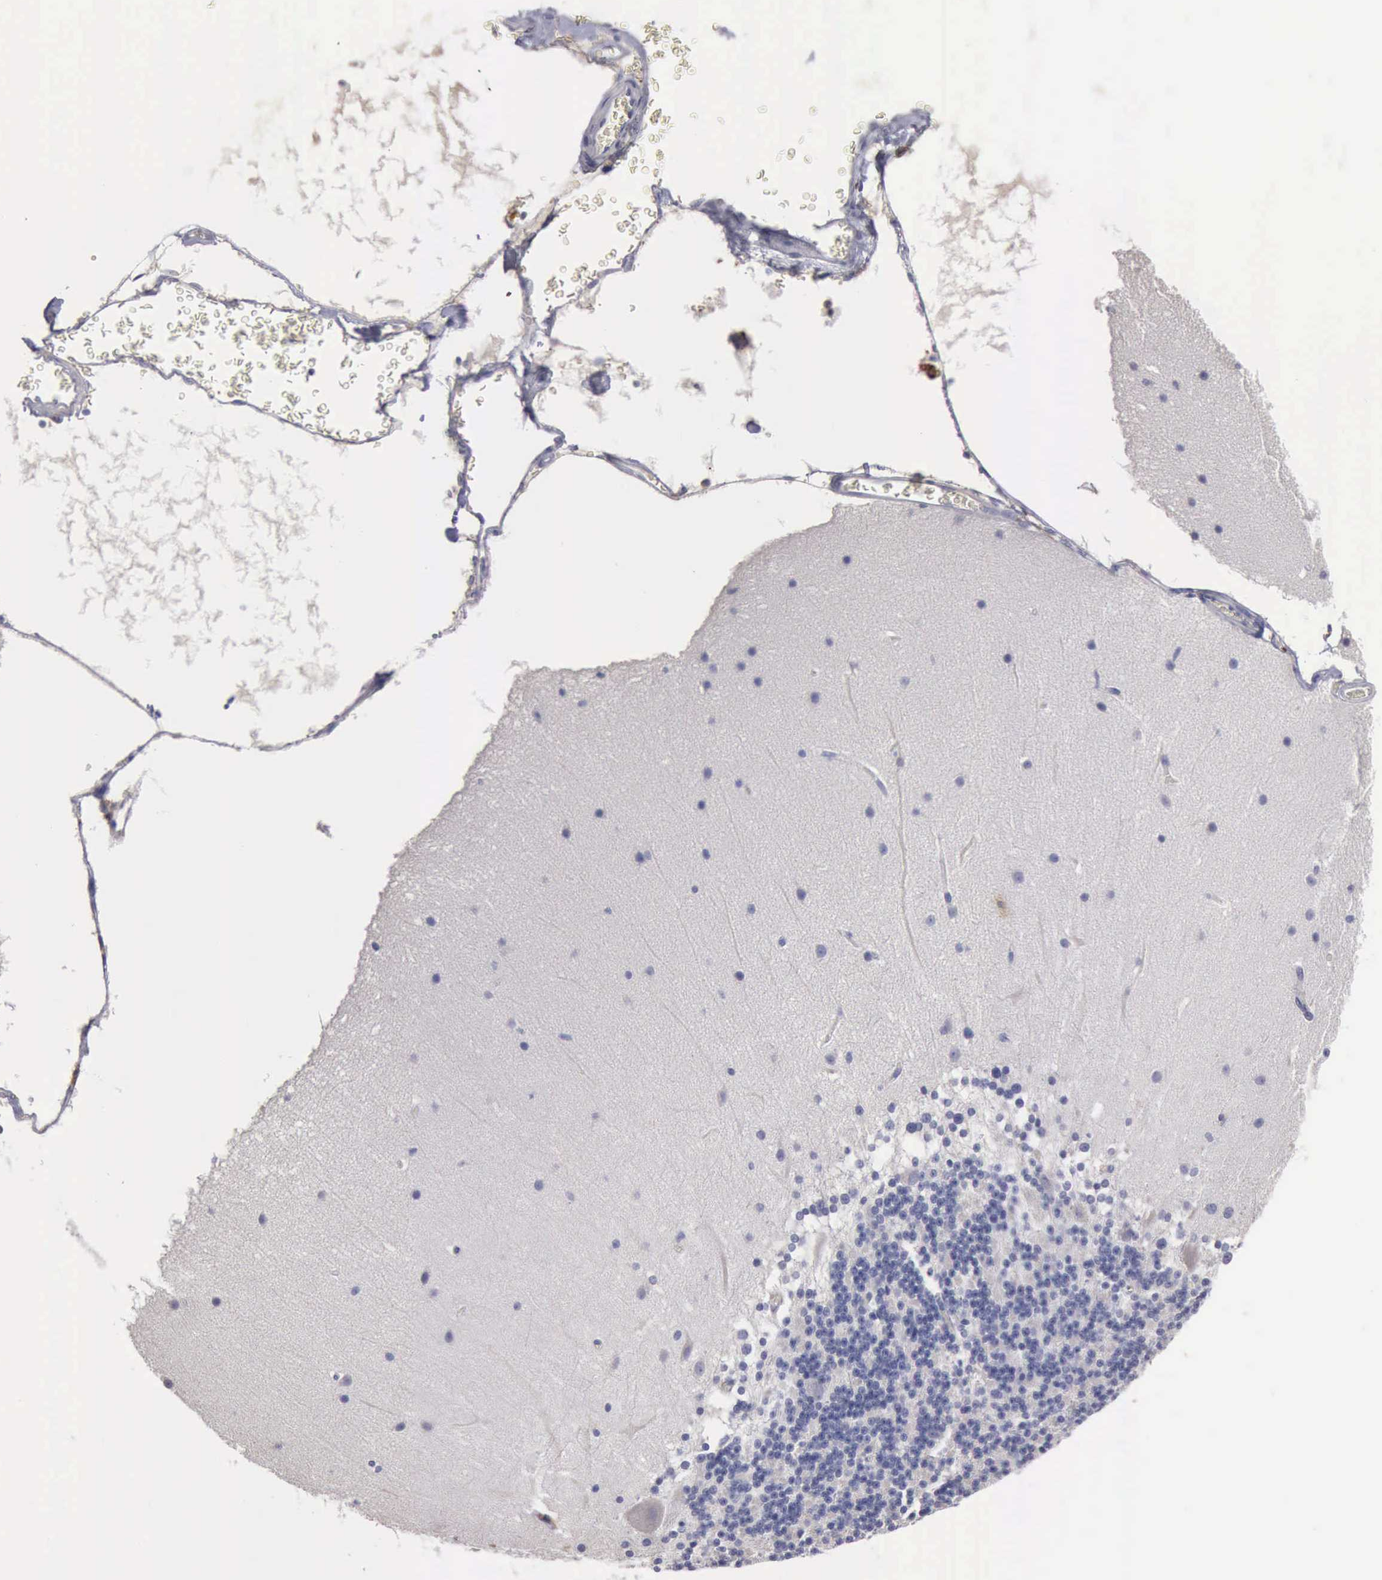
{"staining": {"intensity": "negative", "quantity": "none", "location": "none"}, "tissue": "cerebellum", "cell_type": "Cells in granular layer", "image_type": "normal", "snomed": [{"axis": "morphology", "description": "Normal tissue, NOS"}, {"axis": "topography", "description": "Cerebellum"}], "caption": "Cells in granular layer show no significant staining in benign cerebellum. Nuclei are stained in blue.", "gene": "PTGS2", "patient": {"sex": "female", "age": 19}}